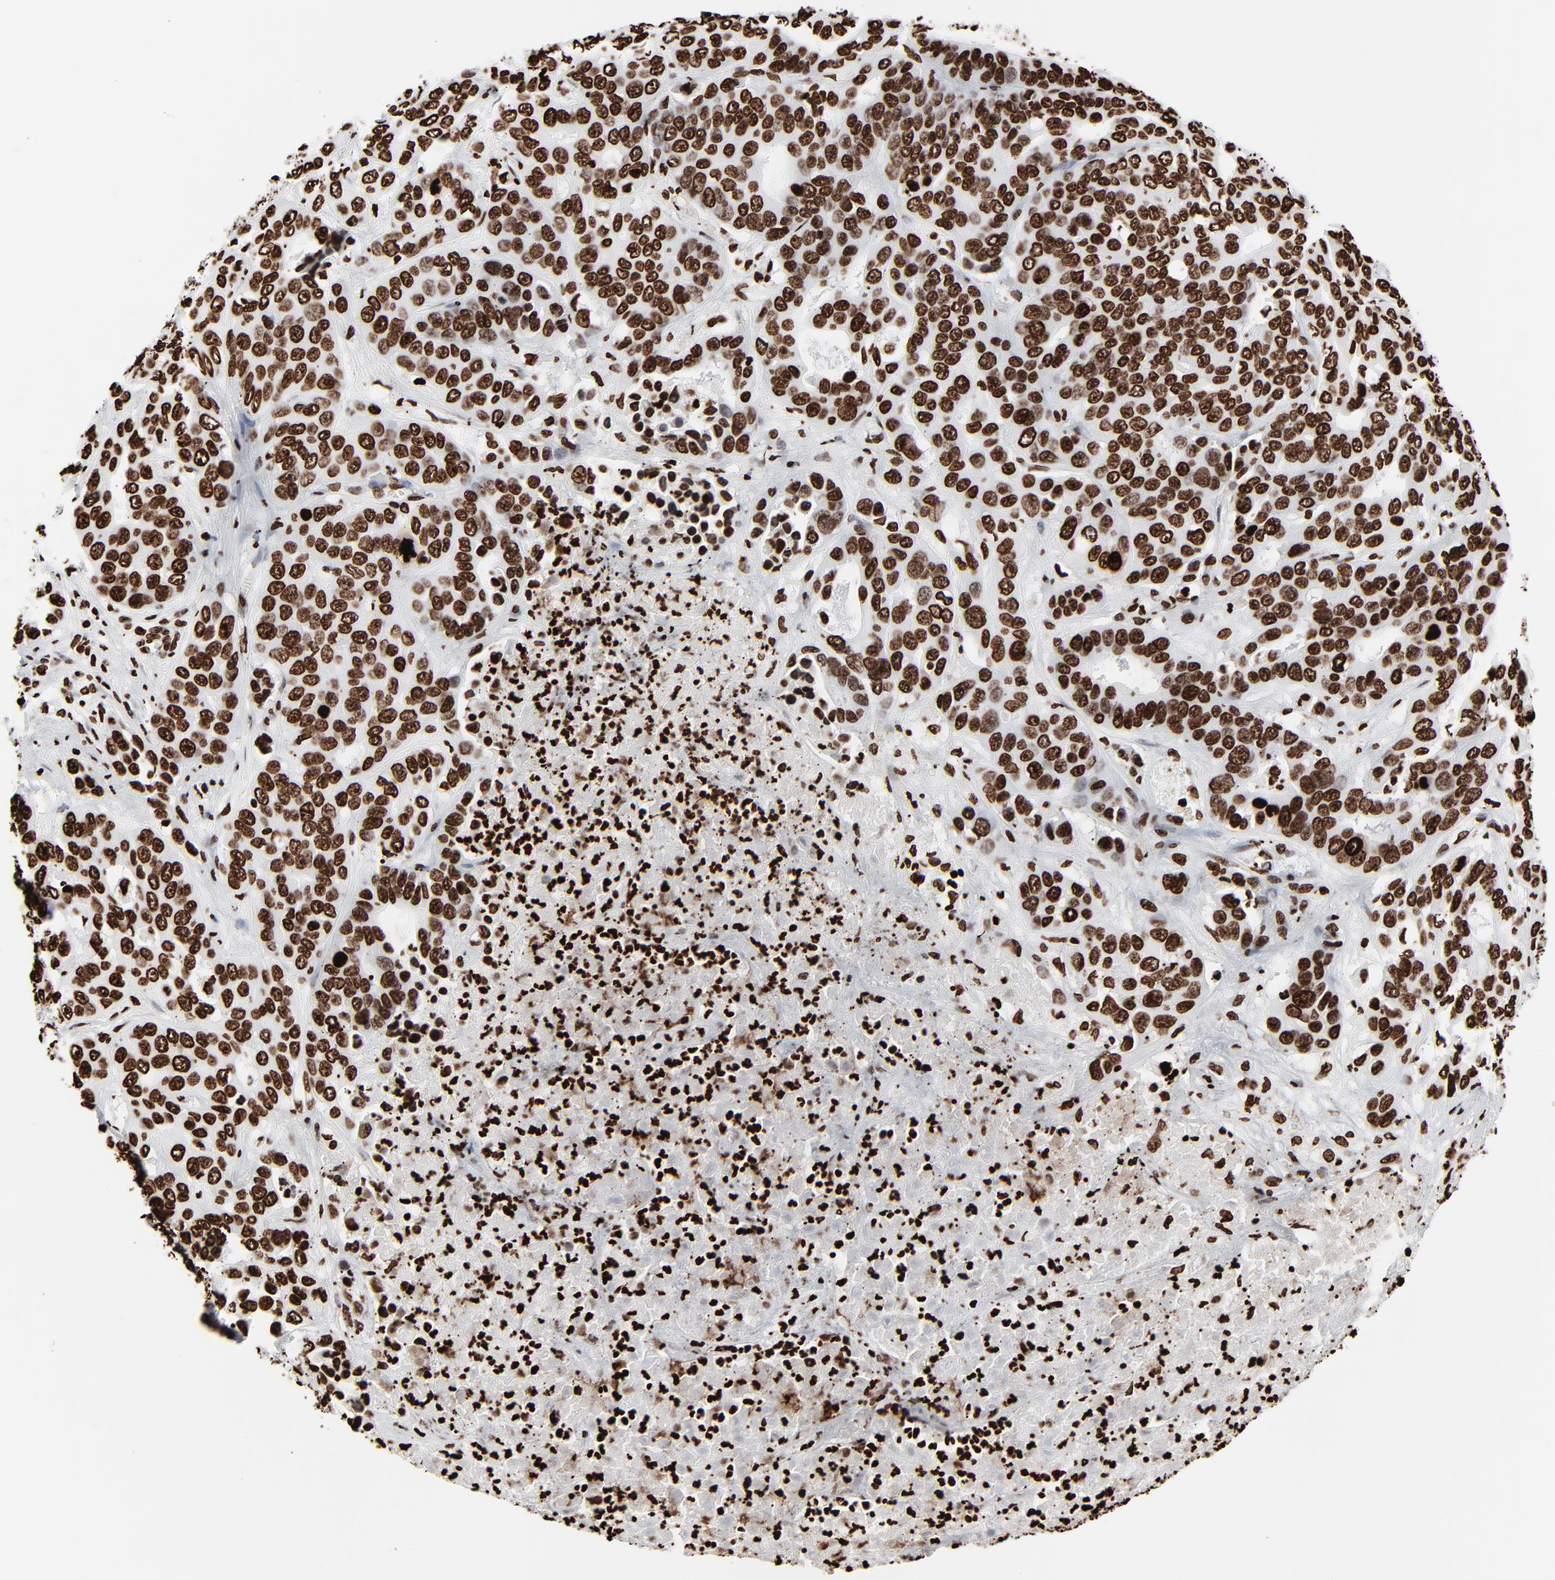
{"staining": {"intensity": "strong", "quantity": ">75%", "location": "nuclear"}, "tissue": "liver cancer", "cell_type": "Tumor cells", "image_type": "cancer", "snomed": [{"axis": "morphology", "description": "Cholangiocarcinoma"}, {"axis": "topography", "description": "Liver"}], "caption": "Human liver cancer (cholangiocarcinoma) stained for a protein (brown) exhibits strong nuclear positive positivity in approximately >75% of tumor cells.", "gene": "H3-4", "patient": {"sex": "female", "age": 52}}